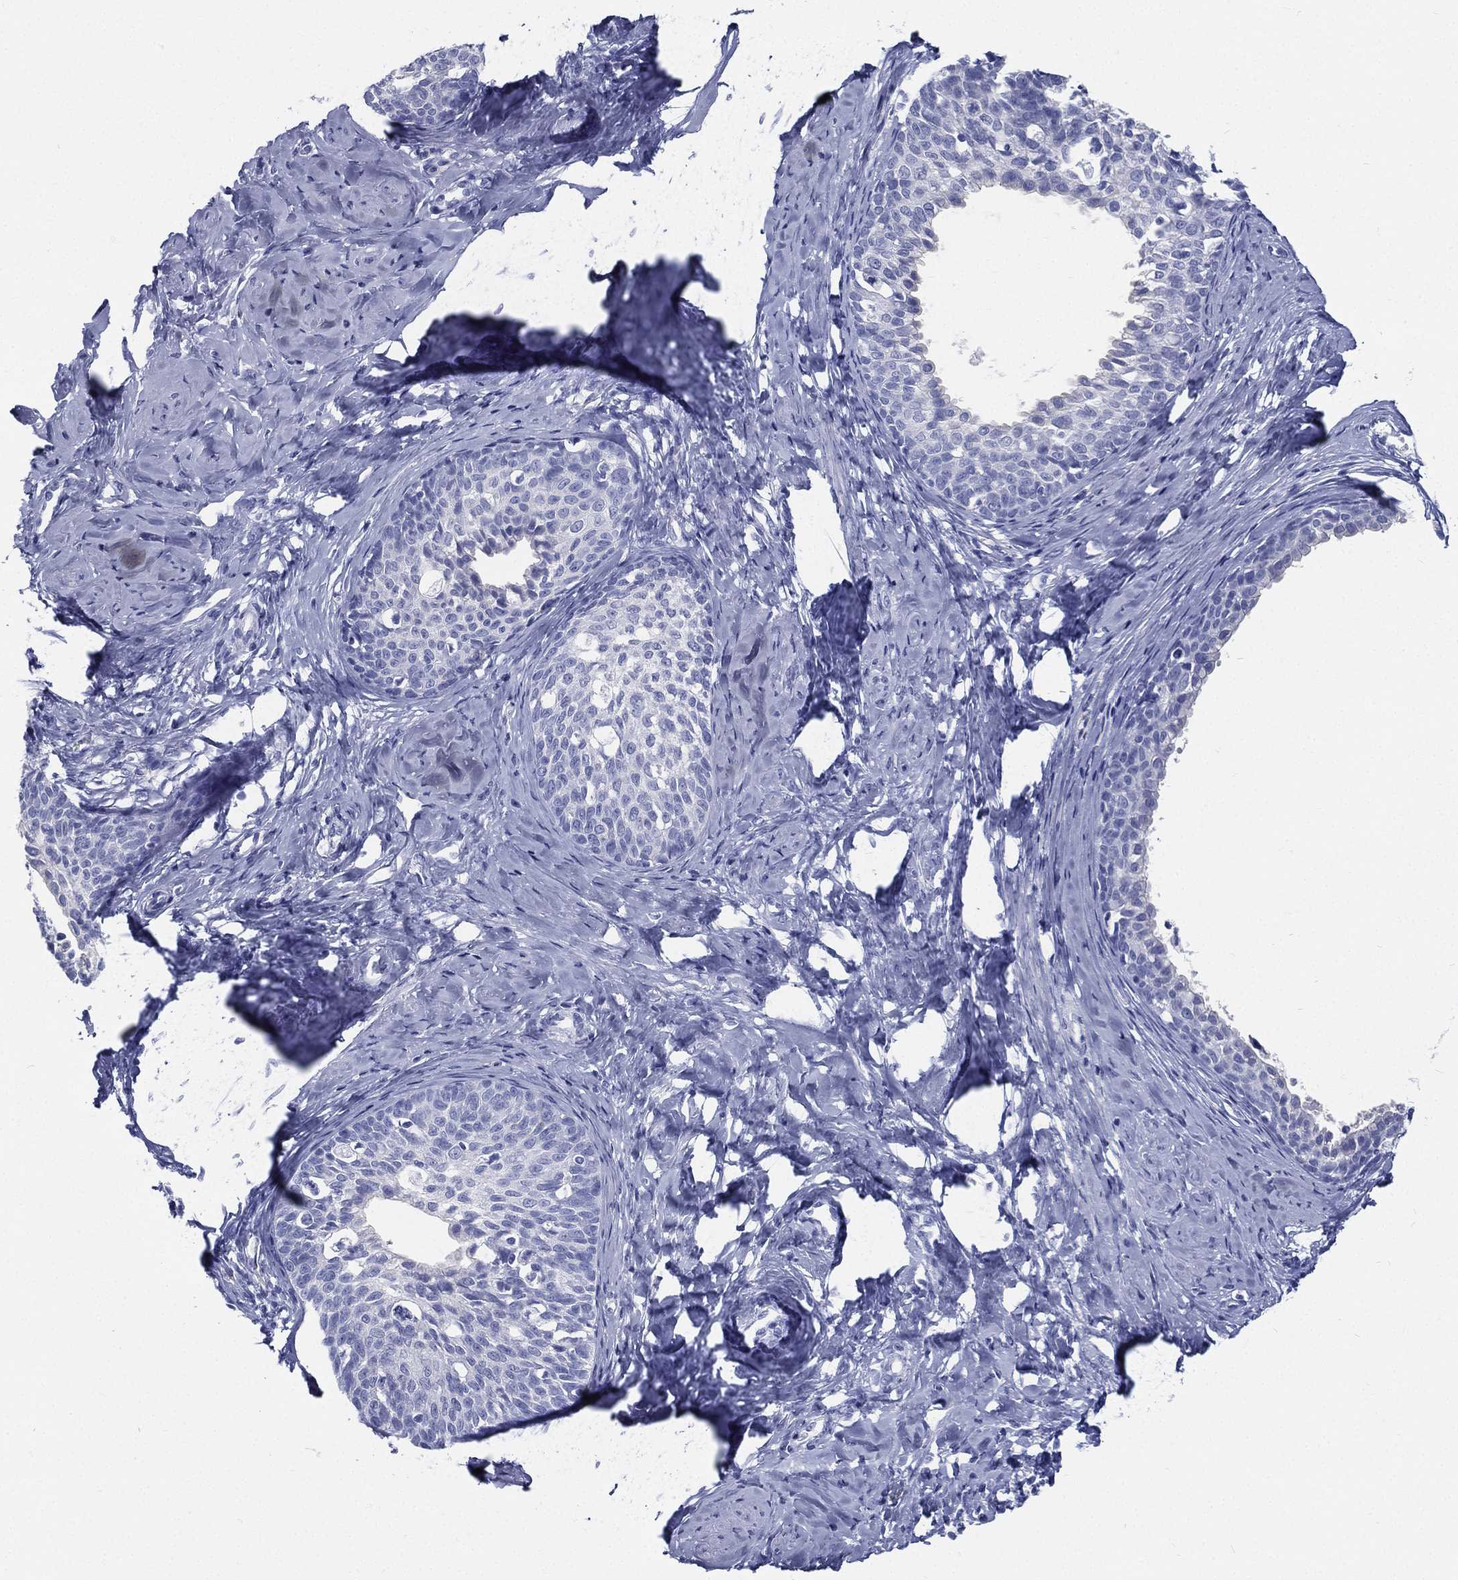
{"staining": {"intensity": "negative", "quantity": "none", "location": "none"}, "tissue": "cervical cancer", "cell_type": "Tumor cells", "image_type": "cancer", "snomed": [{"axis": "morphology", "description": "Squamous cell carcinoma, NOS"}, {"axis": "topography", "description": "Cervix"}], "caption": "The image demonstrates no significant expression in tumor cells of cervical cancer.", "gene": "RSPH4A", "patient": {"sex": "female", "age": 51}}